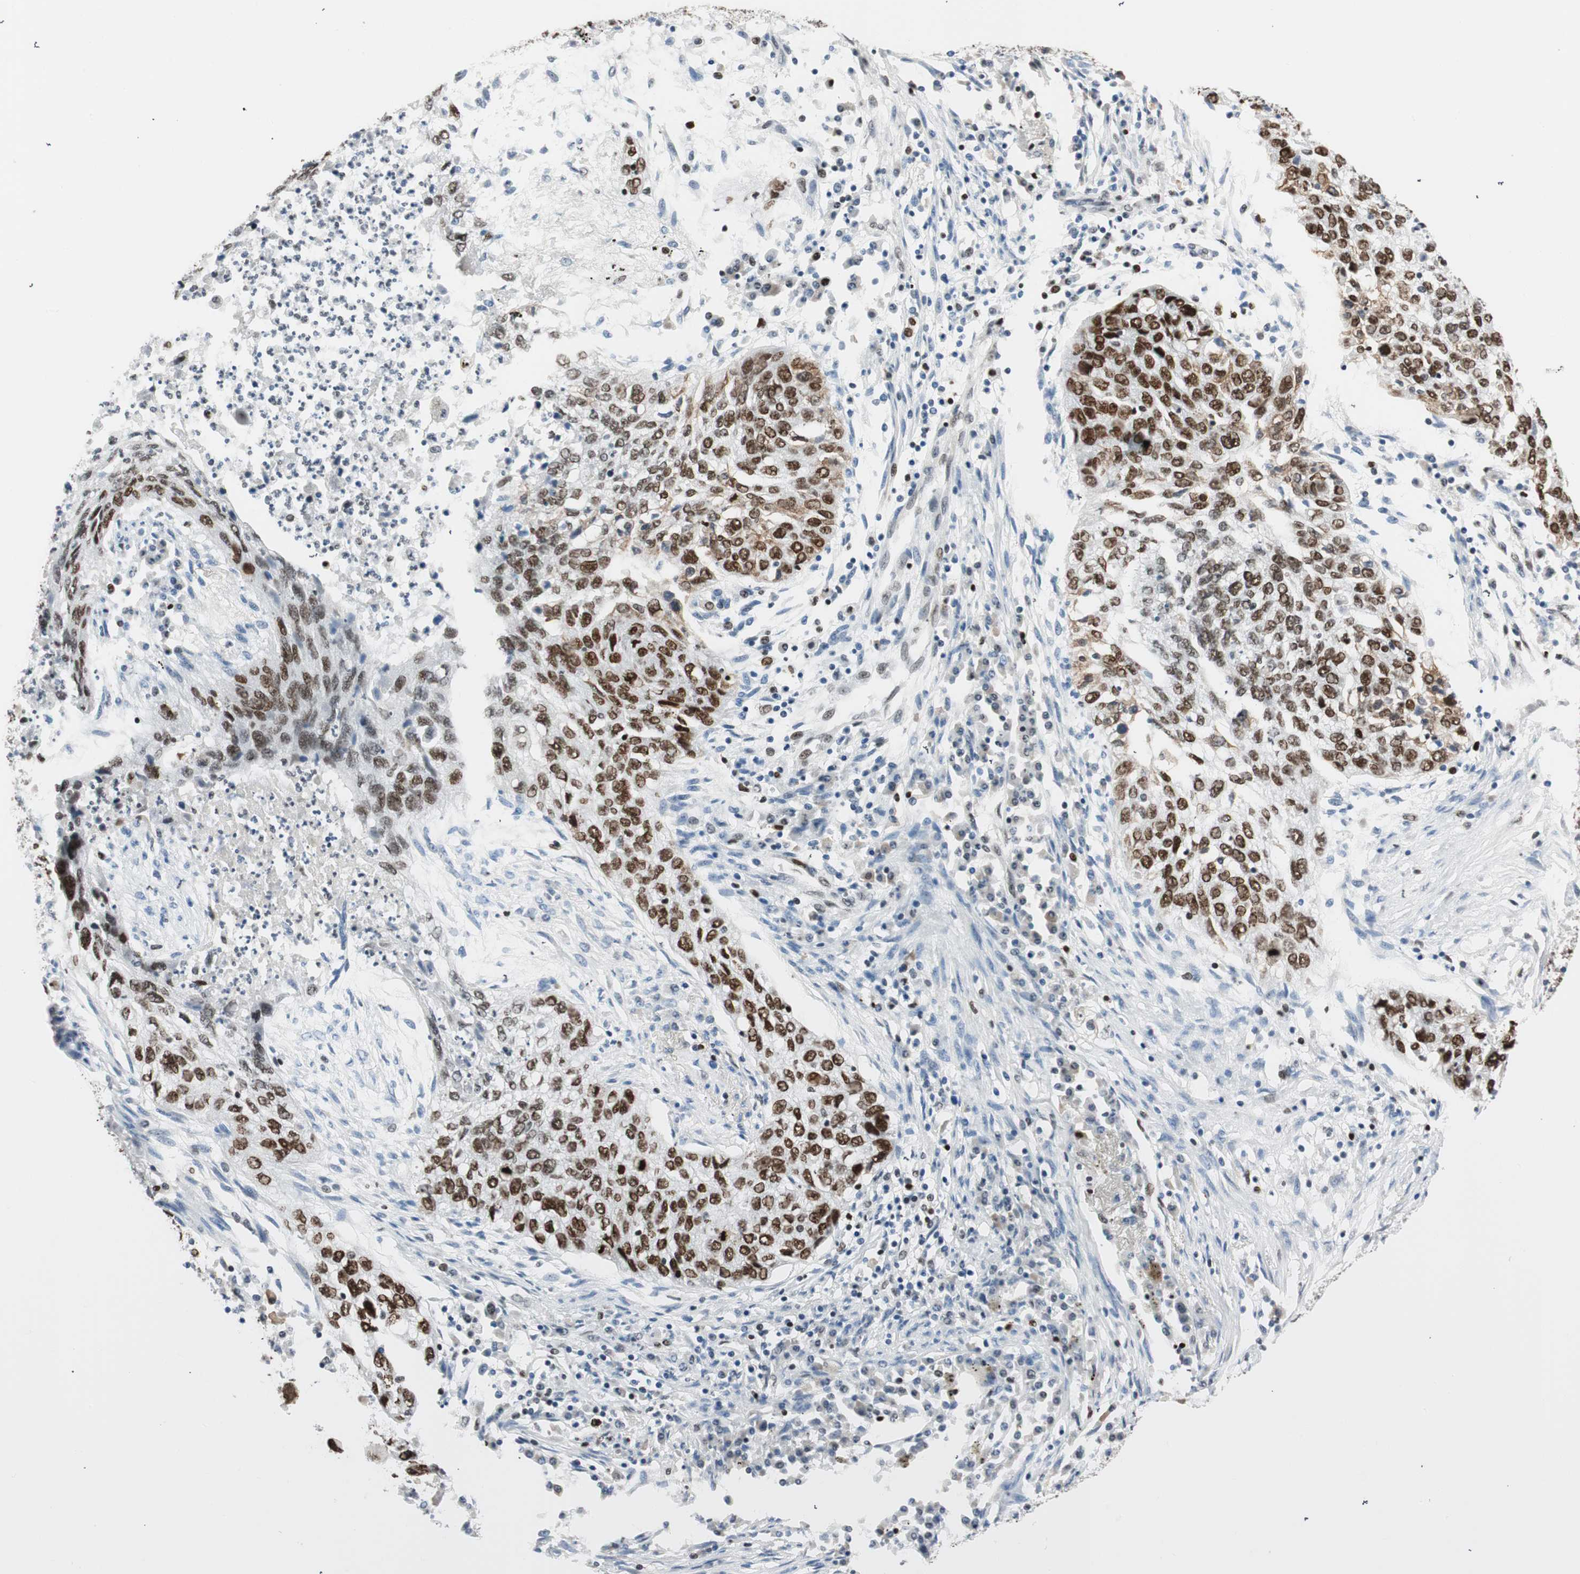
{"staining": {"intensity": "strong", "quantity": "25%-75%", "location": "nuclear"}, "tissue": "lung cancer", "cell_type": "Tumor cells", "image_type": "cancer", "snomed": [{"axis": "morphology", "description": "Squamous cell carcinoma, NOS"}, {"axis": "topography", "description": "Lung"}], "caption": "Brown immunohistochemical staining in squamous cell carcinoma (lung) exhibits strong nuclear positivity in about 25%-75% of tumor cells.", "gene": "EZH2", "patient": {"sex": "female", "age": 63}}